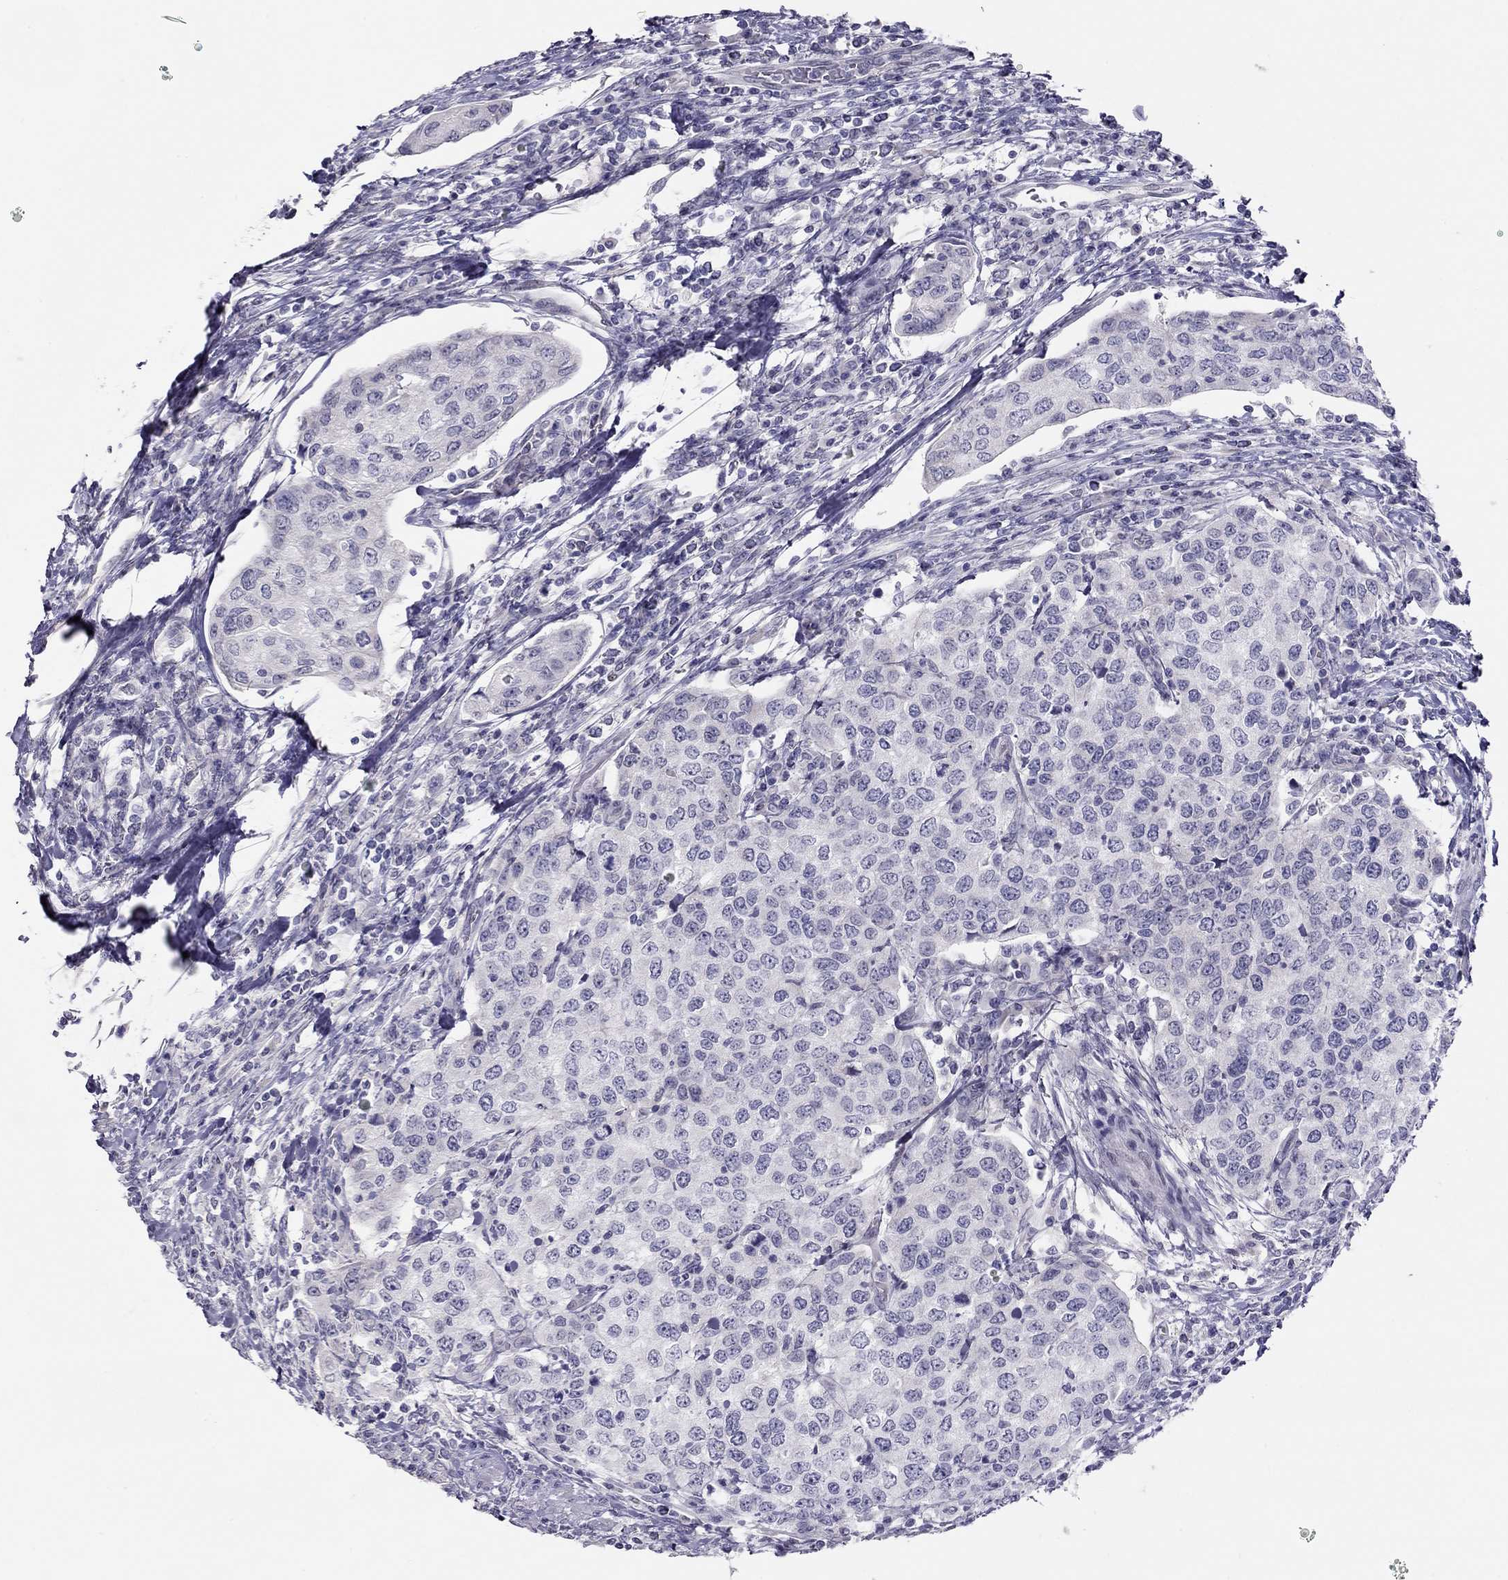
{"staining": {"intensity": "negative", "quantity": "none", "location": "none"}, "tissue": "urothelial cancer", "cell_type": "Tumor cells", "image_type": "cancer", "snomed": [{"axis": "morphology", "description": "Urothelial carcinoma, High grade"}, {"axis": "topography", "description": "Urinary bladder"}], "caption": "Tumor cells show no significant expression in high-grade urothelial carcinoma. The staining is performed using DAB brown chromogen with nuclei counter-stained in using hematoxylin.", "gene": "KCNV2", "patient": {"sex": "female", "age": 78}}